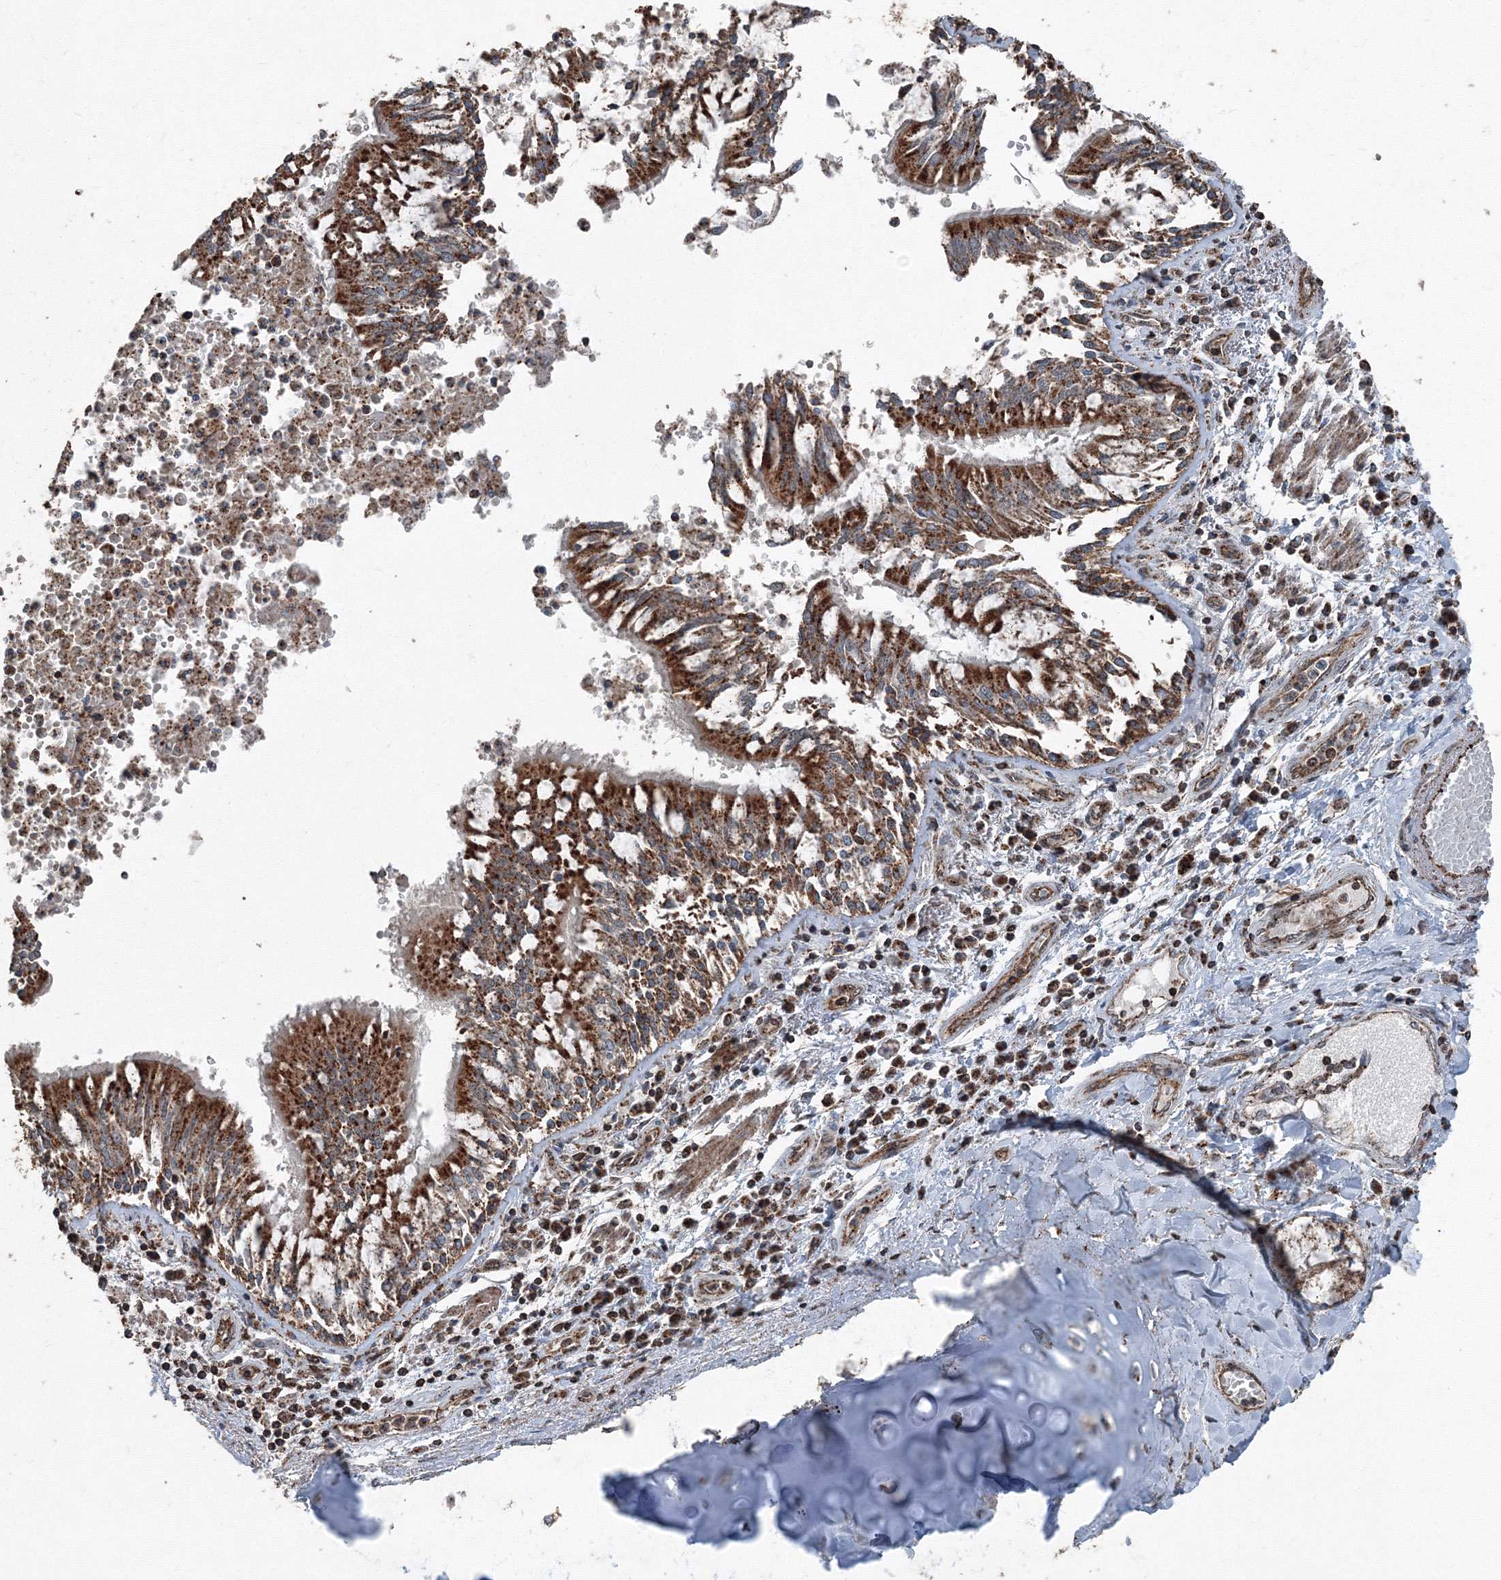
{"staining": {"intensity": "weak", "quantity": "<25%", "location": "cytoplasmic/membranous"}, "tissue": "soft tissue", "cell_type": "Chondrocytes", "image_type": "normal", "snomed": [{"axis": "morphology", "description": "Normal tissue, NOS"}, {"axis": "topography", "description": "Cartilage tissue"}, {"axis": "topography", "description": "Bronchus"}, {"axis": "topography", "description": "Lung"}, {"axis": "topography", "description": "Peripheral nerve tissue"}], "caption": "Immunohistochemical staining of normal soft tissue exhibits no significant positivity in chondrocytes. (DAB immunohistochemistry with hematoxylin counter stain).", "gene": "AASDH", "patient": {"sex": "female", "age": 49}}